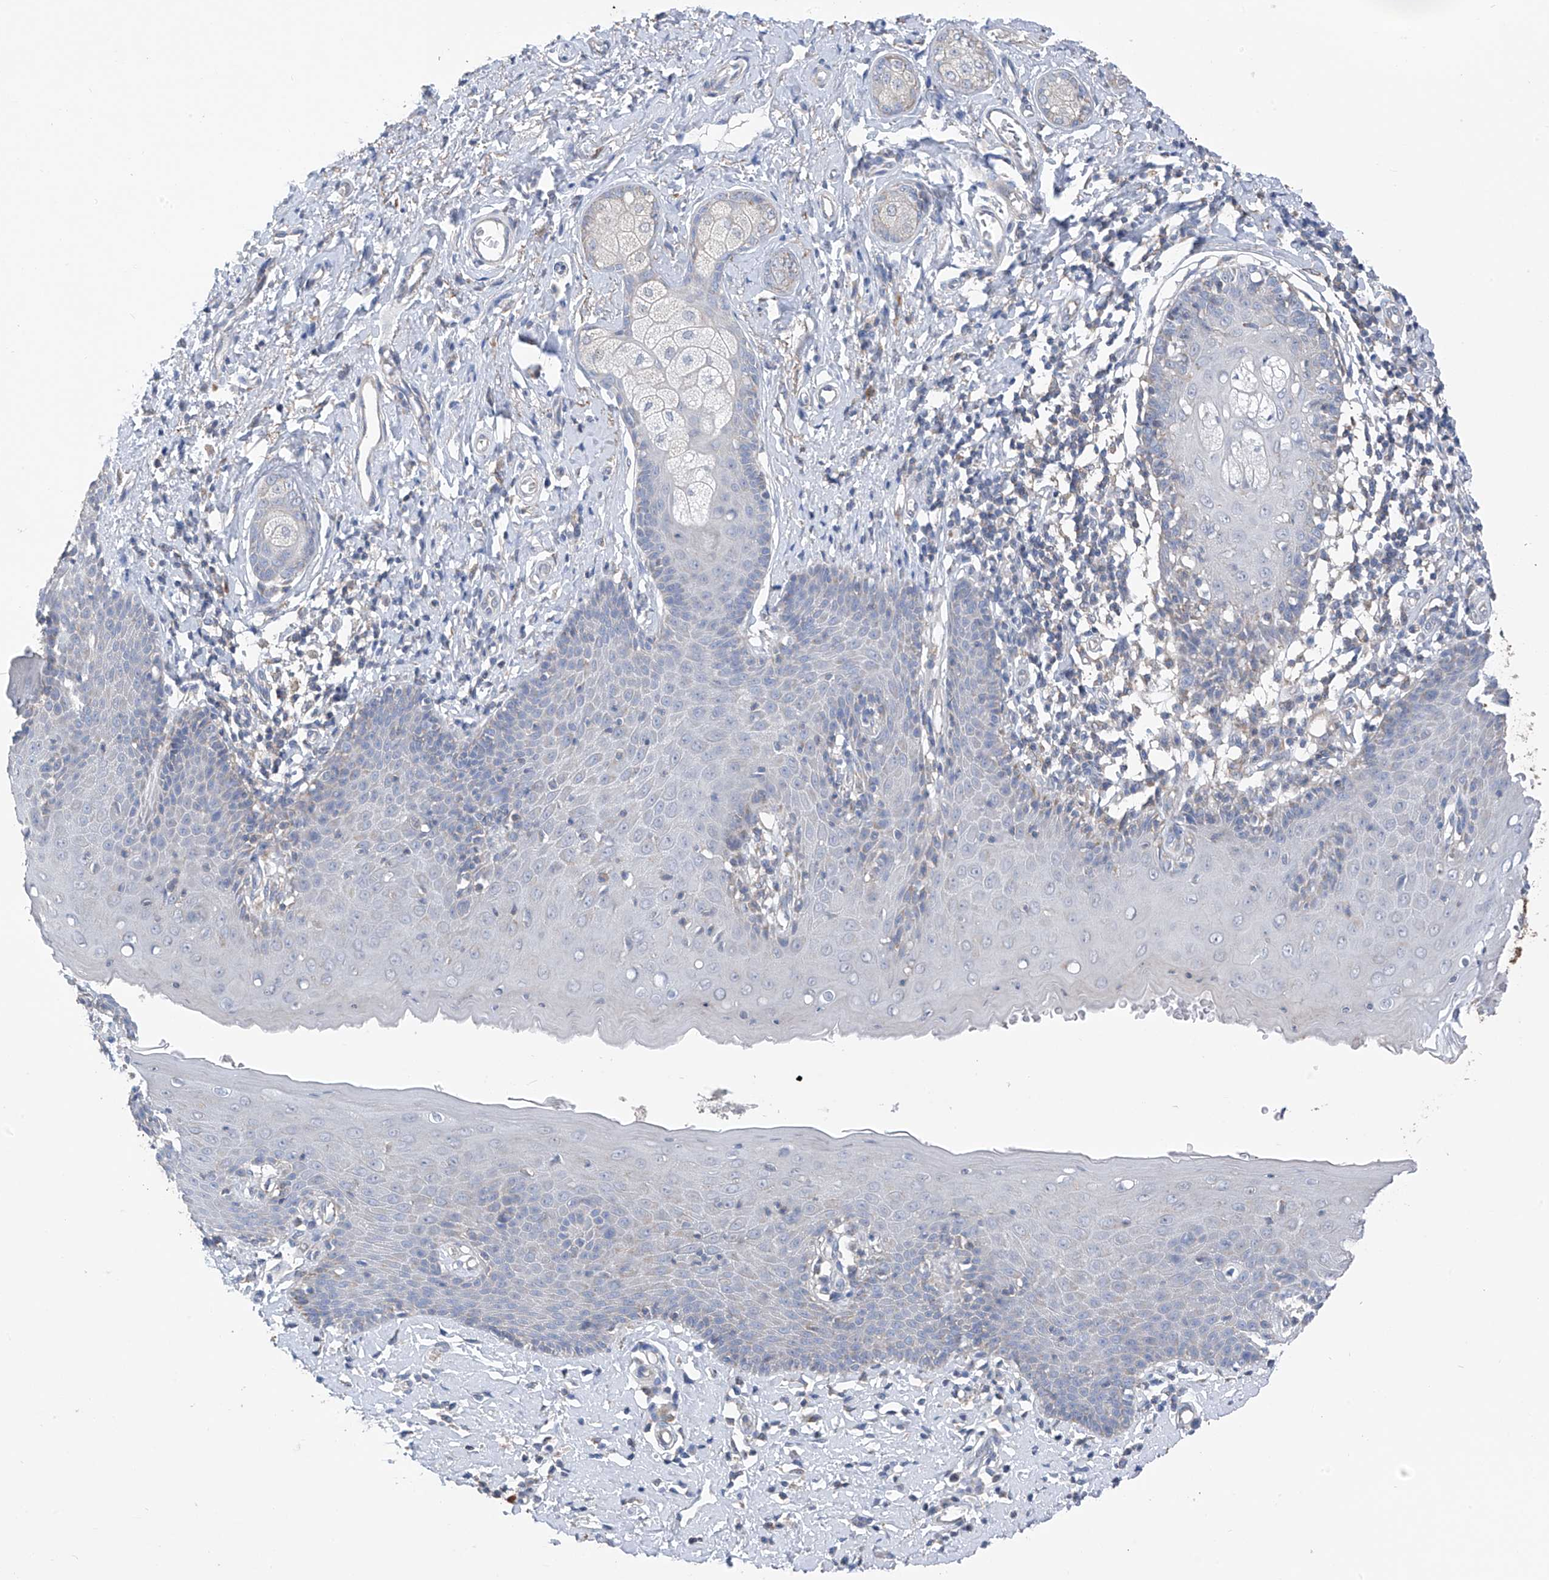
{"staining": {"intensity": "weak", "quantity": "<25%", "location": "cytoplasmic/membranous"}, "tissue": "skin", "cell_type": "Epidermal cells", "image_type": "normal", "snomed": [{"axis": "morphology", "description": "Normal tissue, NOS"}, {"axis": "topography", "description": "Vulva"}], "caption": "Benign skin was stained to show a protein in brown. There is no significant staining in epidermal cells. The staining was performed using DAB (3,3'-diaminobenzidine) to visualize the protein expression in brown, while the nuclei were stained in blue with hematoxylin (Magnification: 20x).", "gene": "SYN3", "patient": {"sex": "female", "age": 66}}